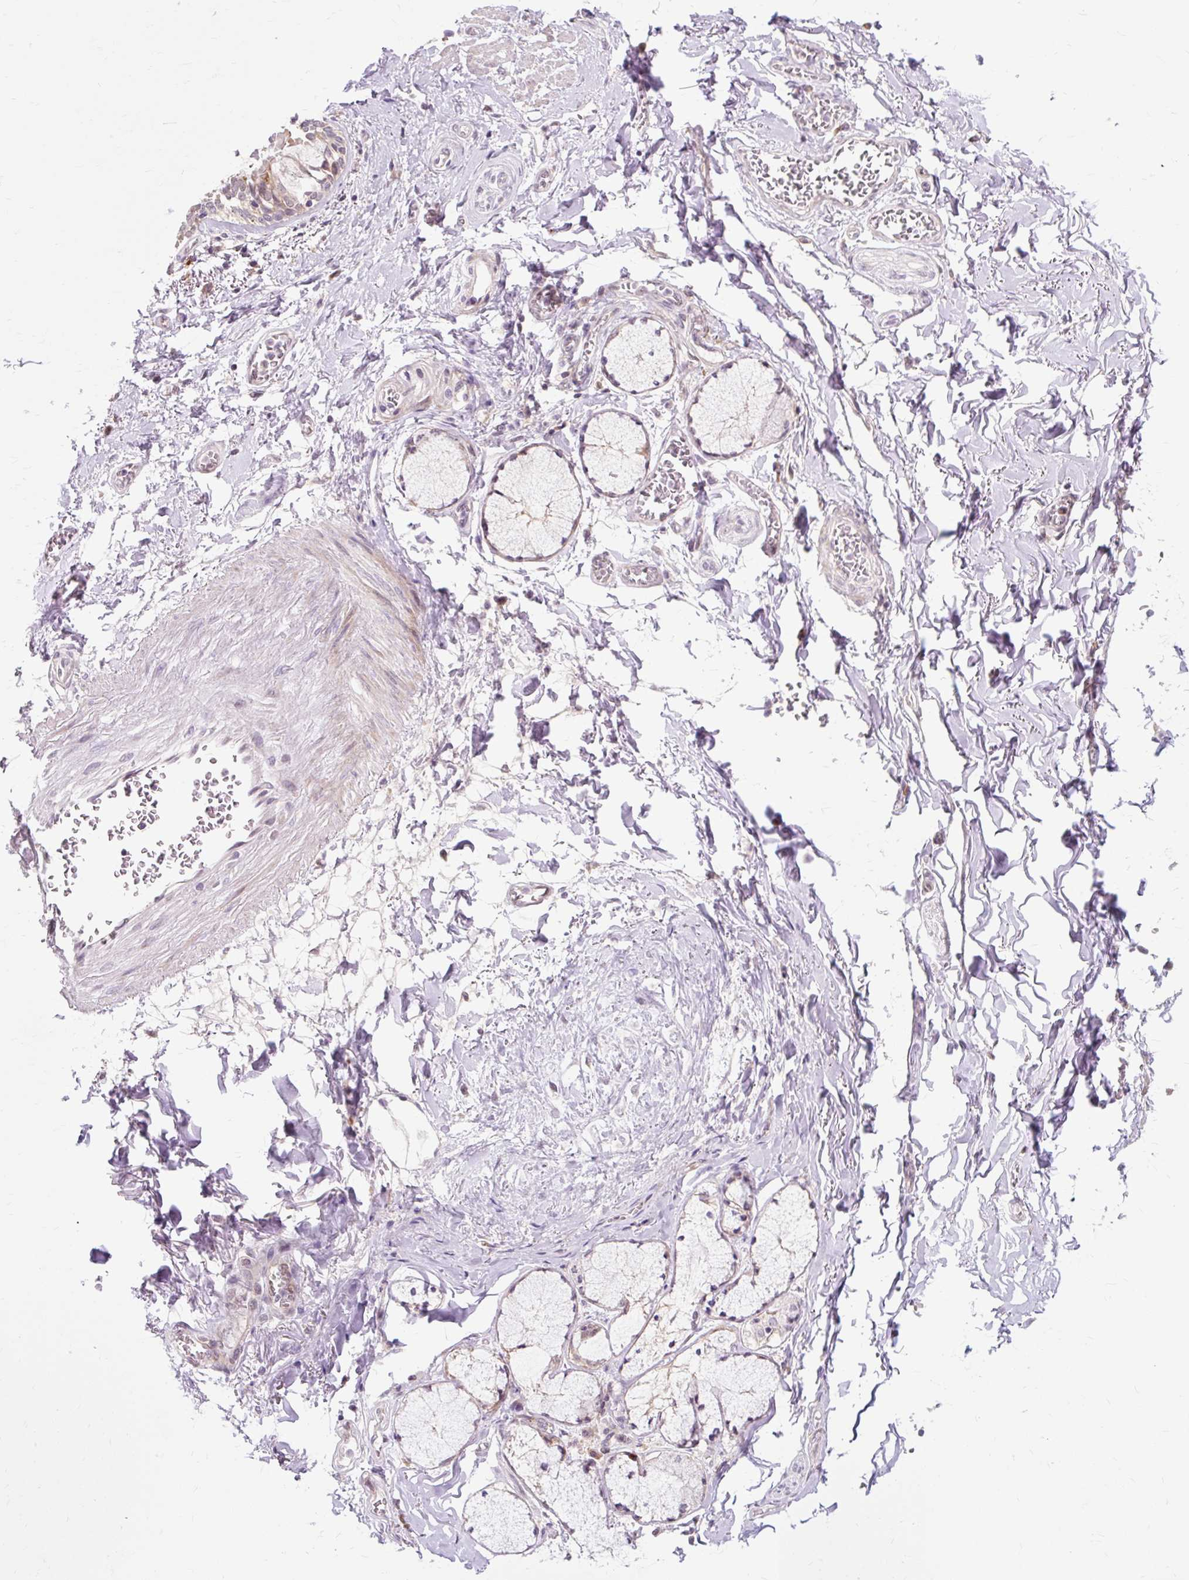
{"staining": {"intensity": "negative", "quantity": "none", "location": "none"}, "tissue": "adipose tissue", "cell_type": "Adipocytes", "image_type": "normal", "snomed": [{"axis": "morphology", "description": "Normal tissue, NOS"}, {"axis": "morphology", "description": "Degeneration, NOS"}, {"axis": "topography", "description": "Cartilage tissue"}, {"axis": "topography", "description": "Lung"}], "caption": "DAB (3,3'-diaminobenzidine) immunohistochemical staining of normal adipose tissue exhibits no significant expression in adipocytes.", "gene": "GEMIN2", "patient": {"sex": "female", "age": 61}}